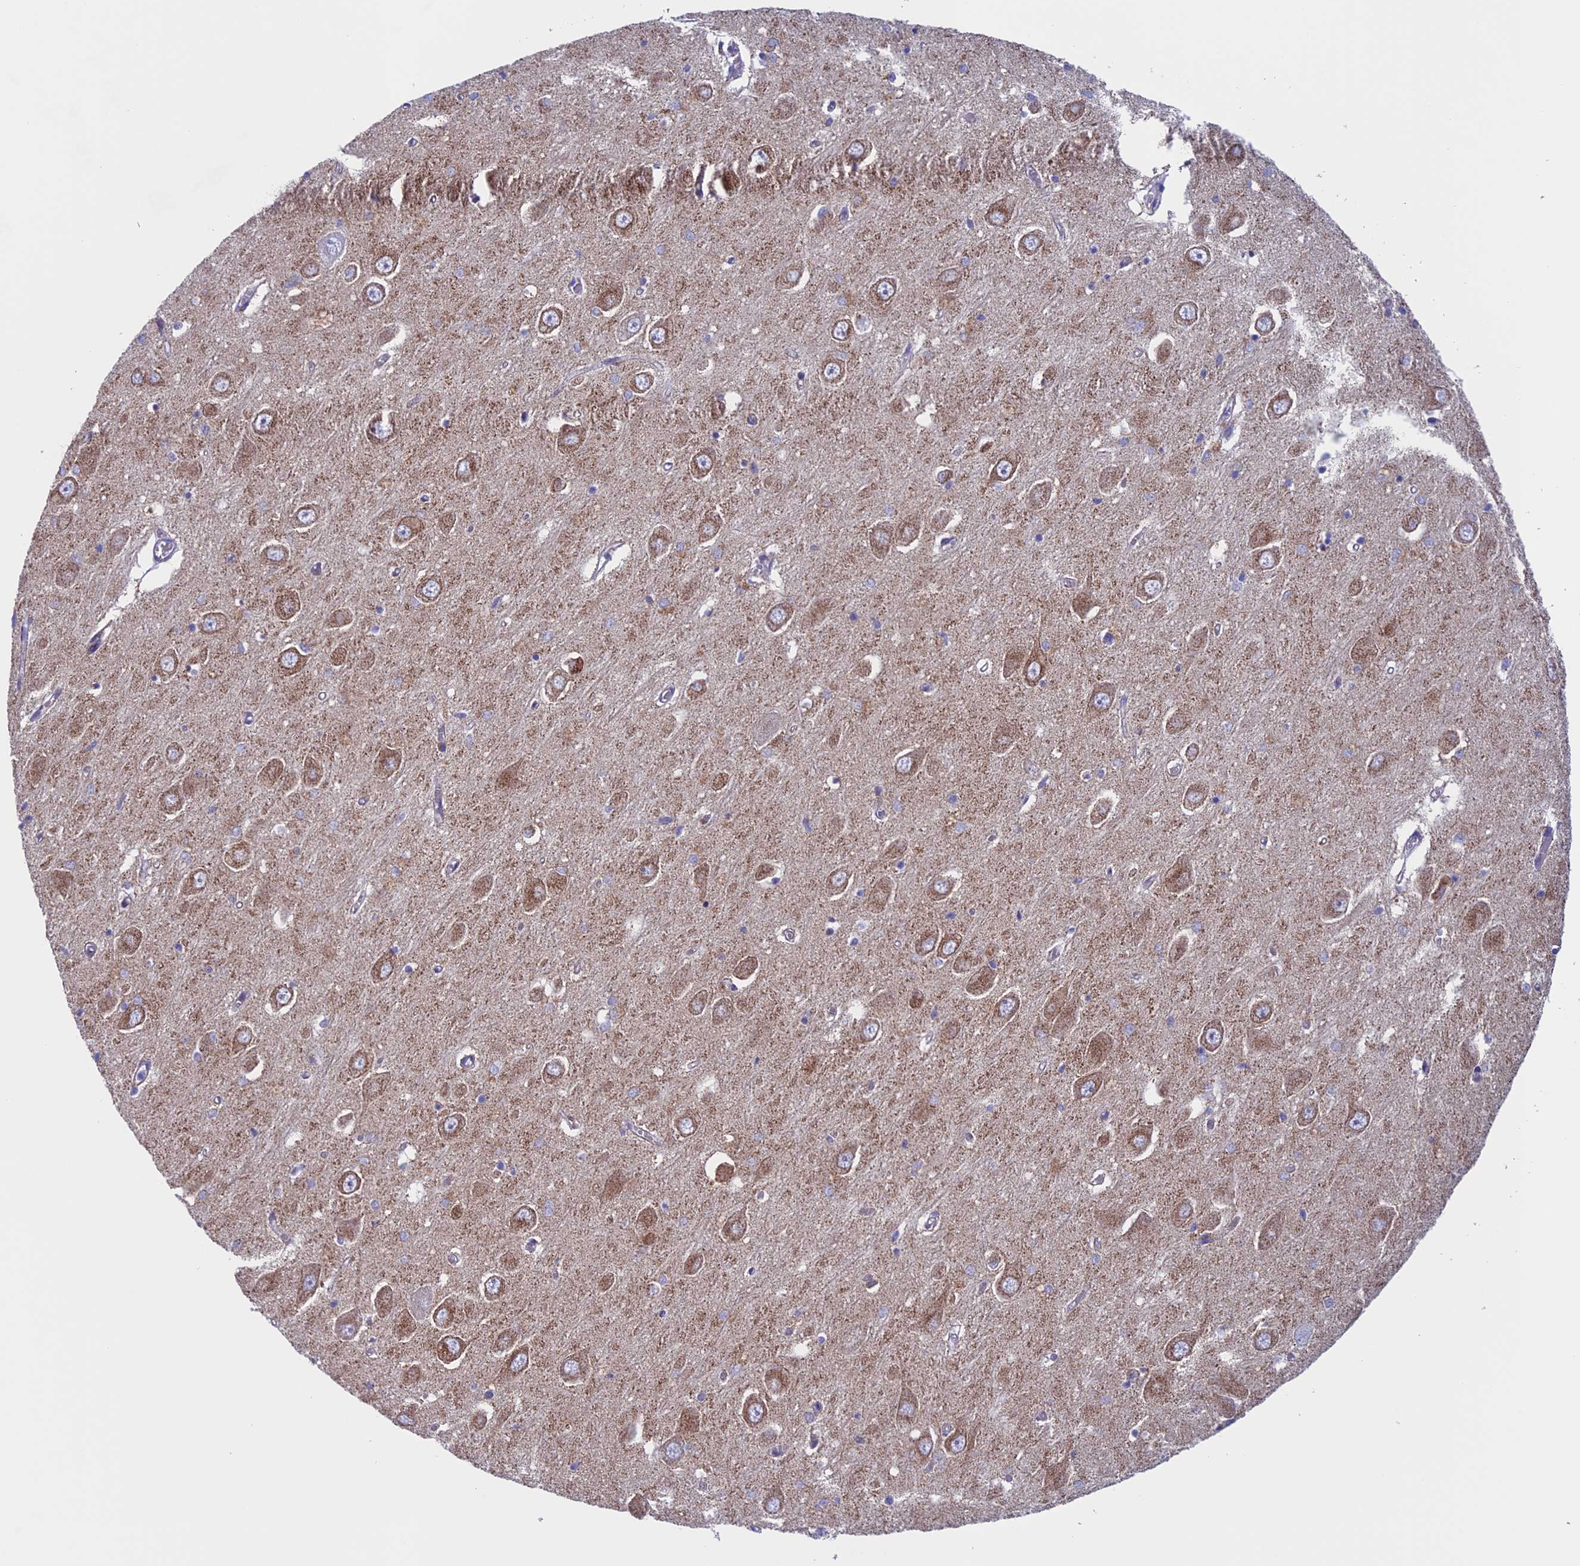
{"staining": {"intensity": "weak", "quantity": "<25%", "location": "cytoplasmic/membranous"}, "tissue": "hippocampus", "cell_type": "Glial cells", "image_type": "normal", "snomed": [{"axis": "morphology", "description": "Normal tissue, NOS"}, {"axis": "topography", "description": "Hippocampus"}], "caption": "Glial cells are negative for protein expression in benign human hippocampus. (Immunohistochemistry (ihc), brightfield microscopy, high magnification).", "gene": "NDUFB9", "patient": {"sex": "male", "age": 70}}